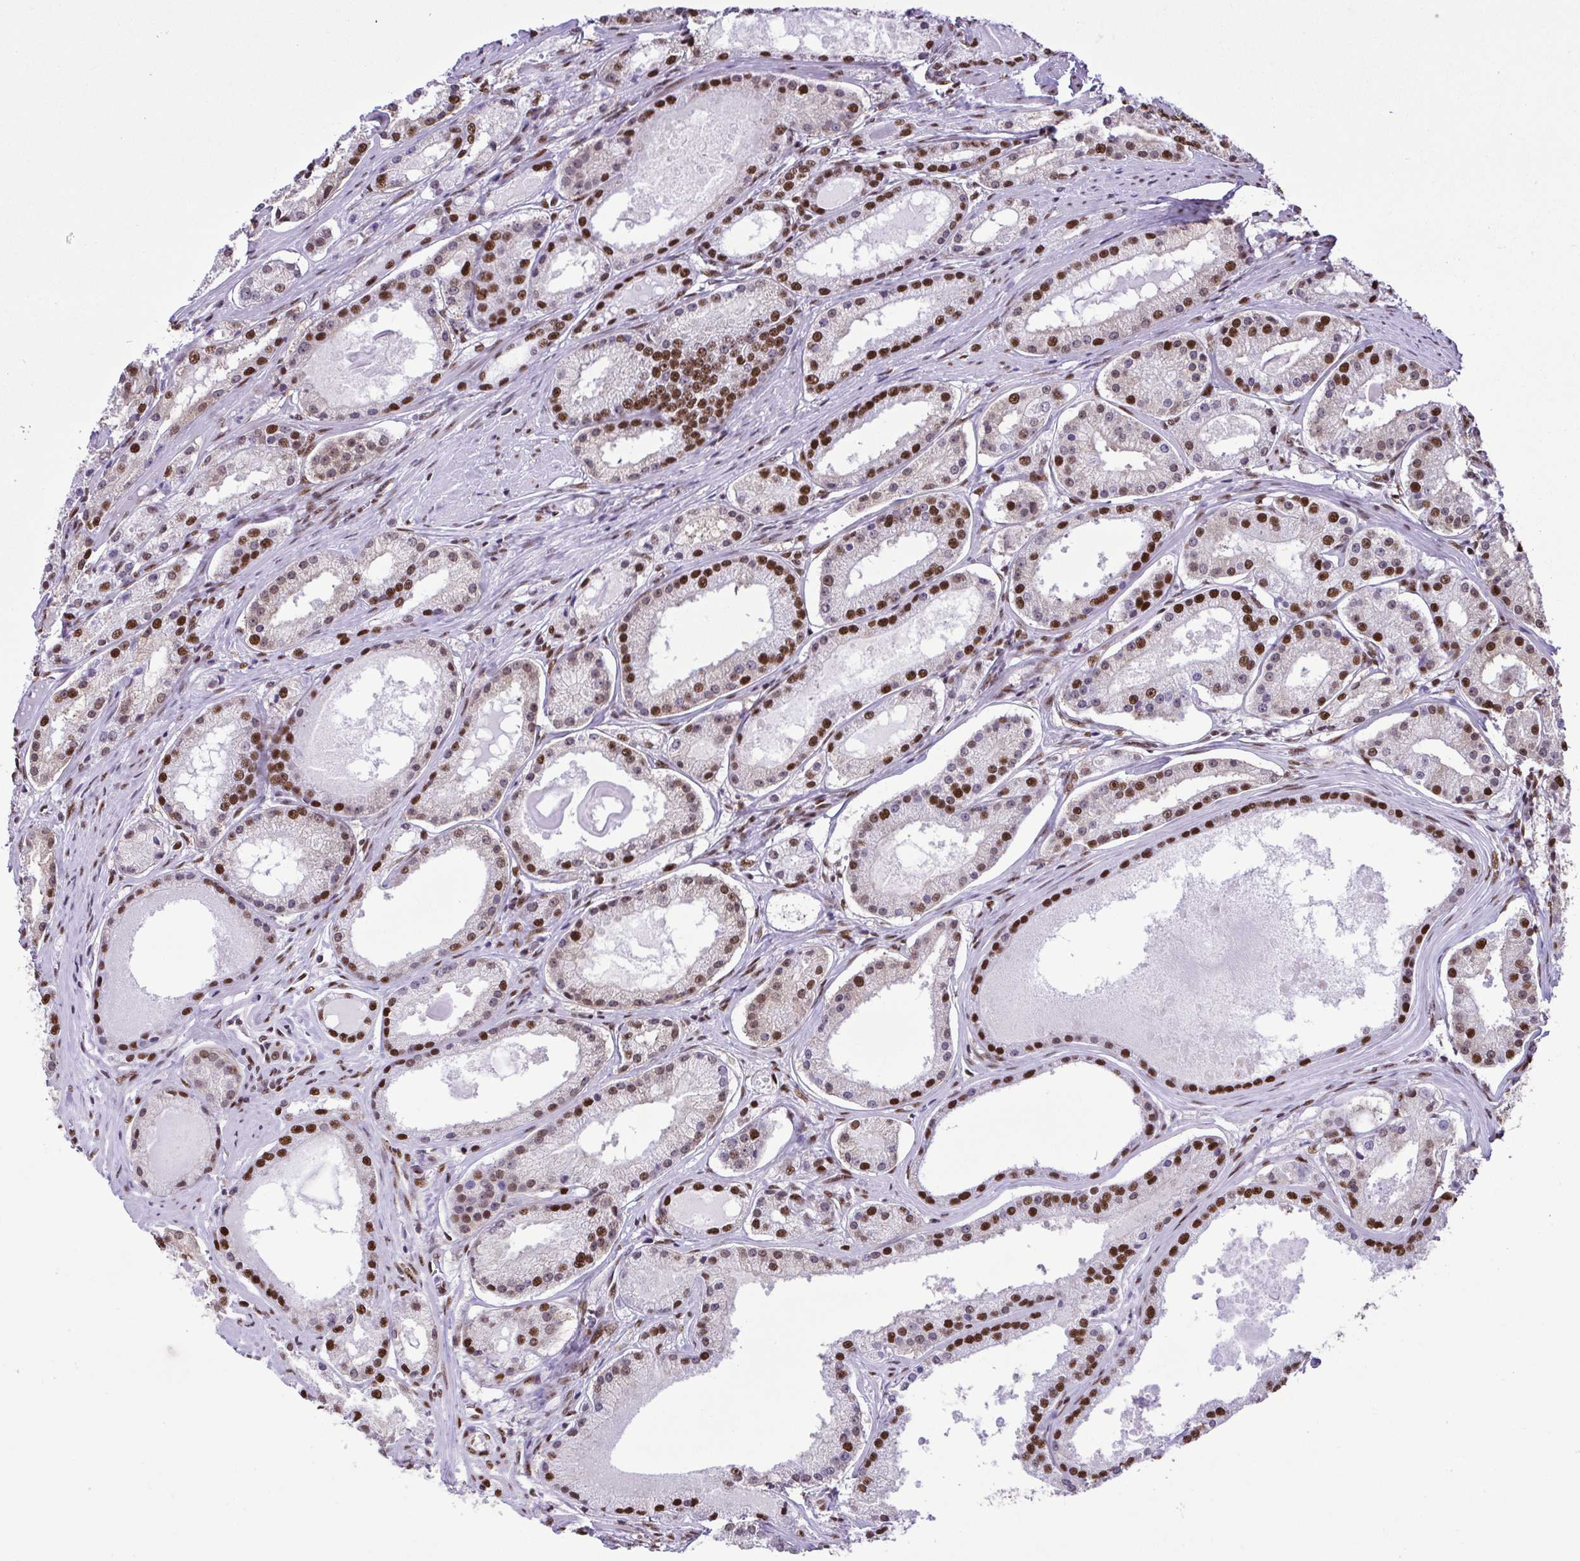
{"staining": {"intensity": "strong", "quantity": "25%-75%", "location": "nuclear"}, "tissue": "prostate cancer", "cell_type": "Tumor cells", "image_type": "cancer", "snomed": [{"axis": "morphology", "description": "Adenocarcinoma, Low grade"}, {"axis": "topography", "description": "Prostate"}], "caption": "There is high levels of strong nuclear expression in tumor cells of prostate cancer, as demonstrated by immunohistochemical staining (brown color).", "gene": "TRIM28", "patient": {"sex": "male", "age": 57}}